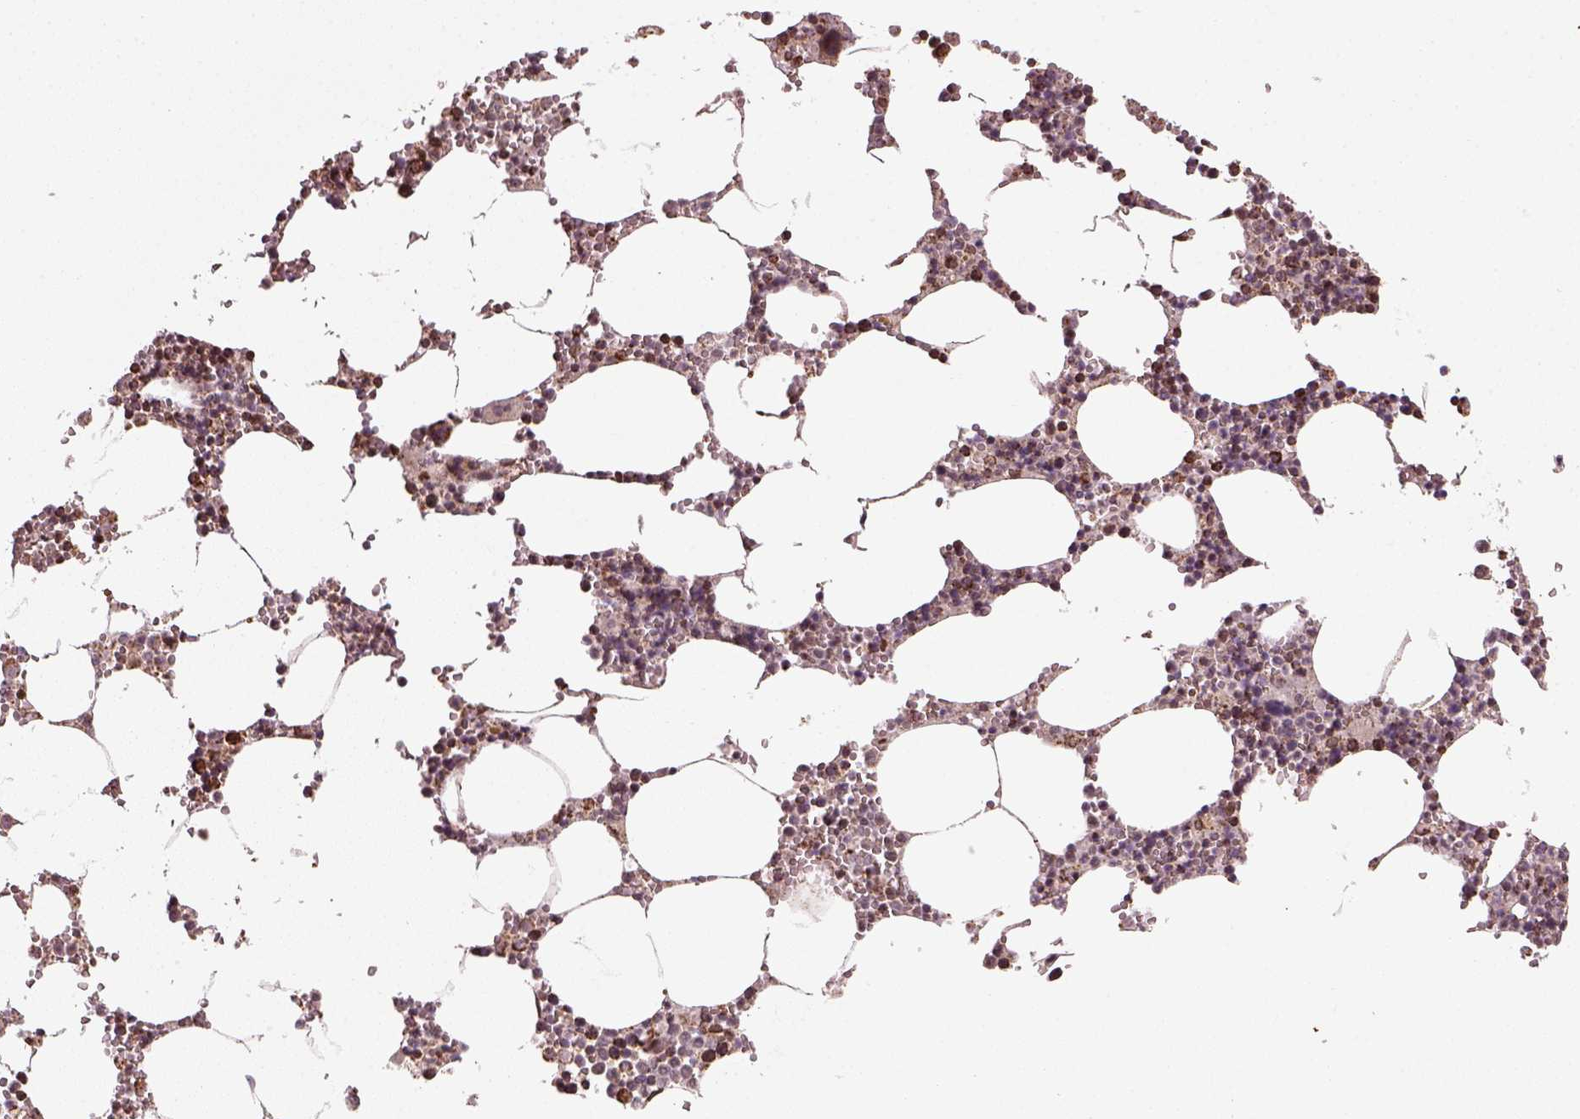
{"staining": {"intensity": "moderate", "quantity": "<25%", "location": "cytoplasmic/membranous"}, "tissue": "bone marrow", "cell_type": "Hematopoietic cells", "image_type": "normal", "snomed": [{"axis": "morphology", "description": "Normal tissue, NOS"}, {"axis": "topography", "description": "Bone marrow"}], "caption": "Hematopoietic cells show low levels of moderate cytoplasmic/membranous expression in approximately <25% of cells in unremarkable bone marrow. (DAB (3,3'-diaminobenzidine) IHC with brightfield microscopy, high magnification).", "gene": "ACOT2", "patient": {"sex": "male", "age": 54}}